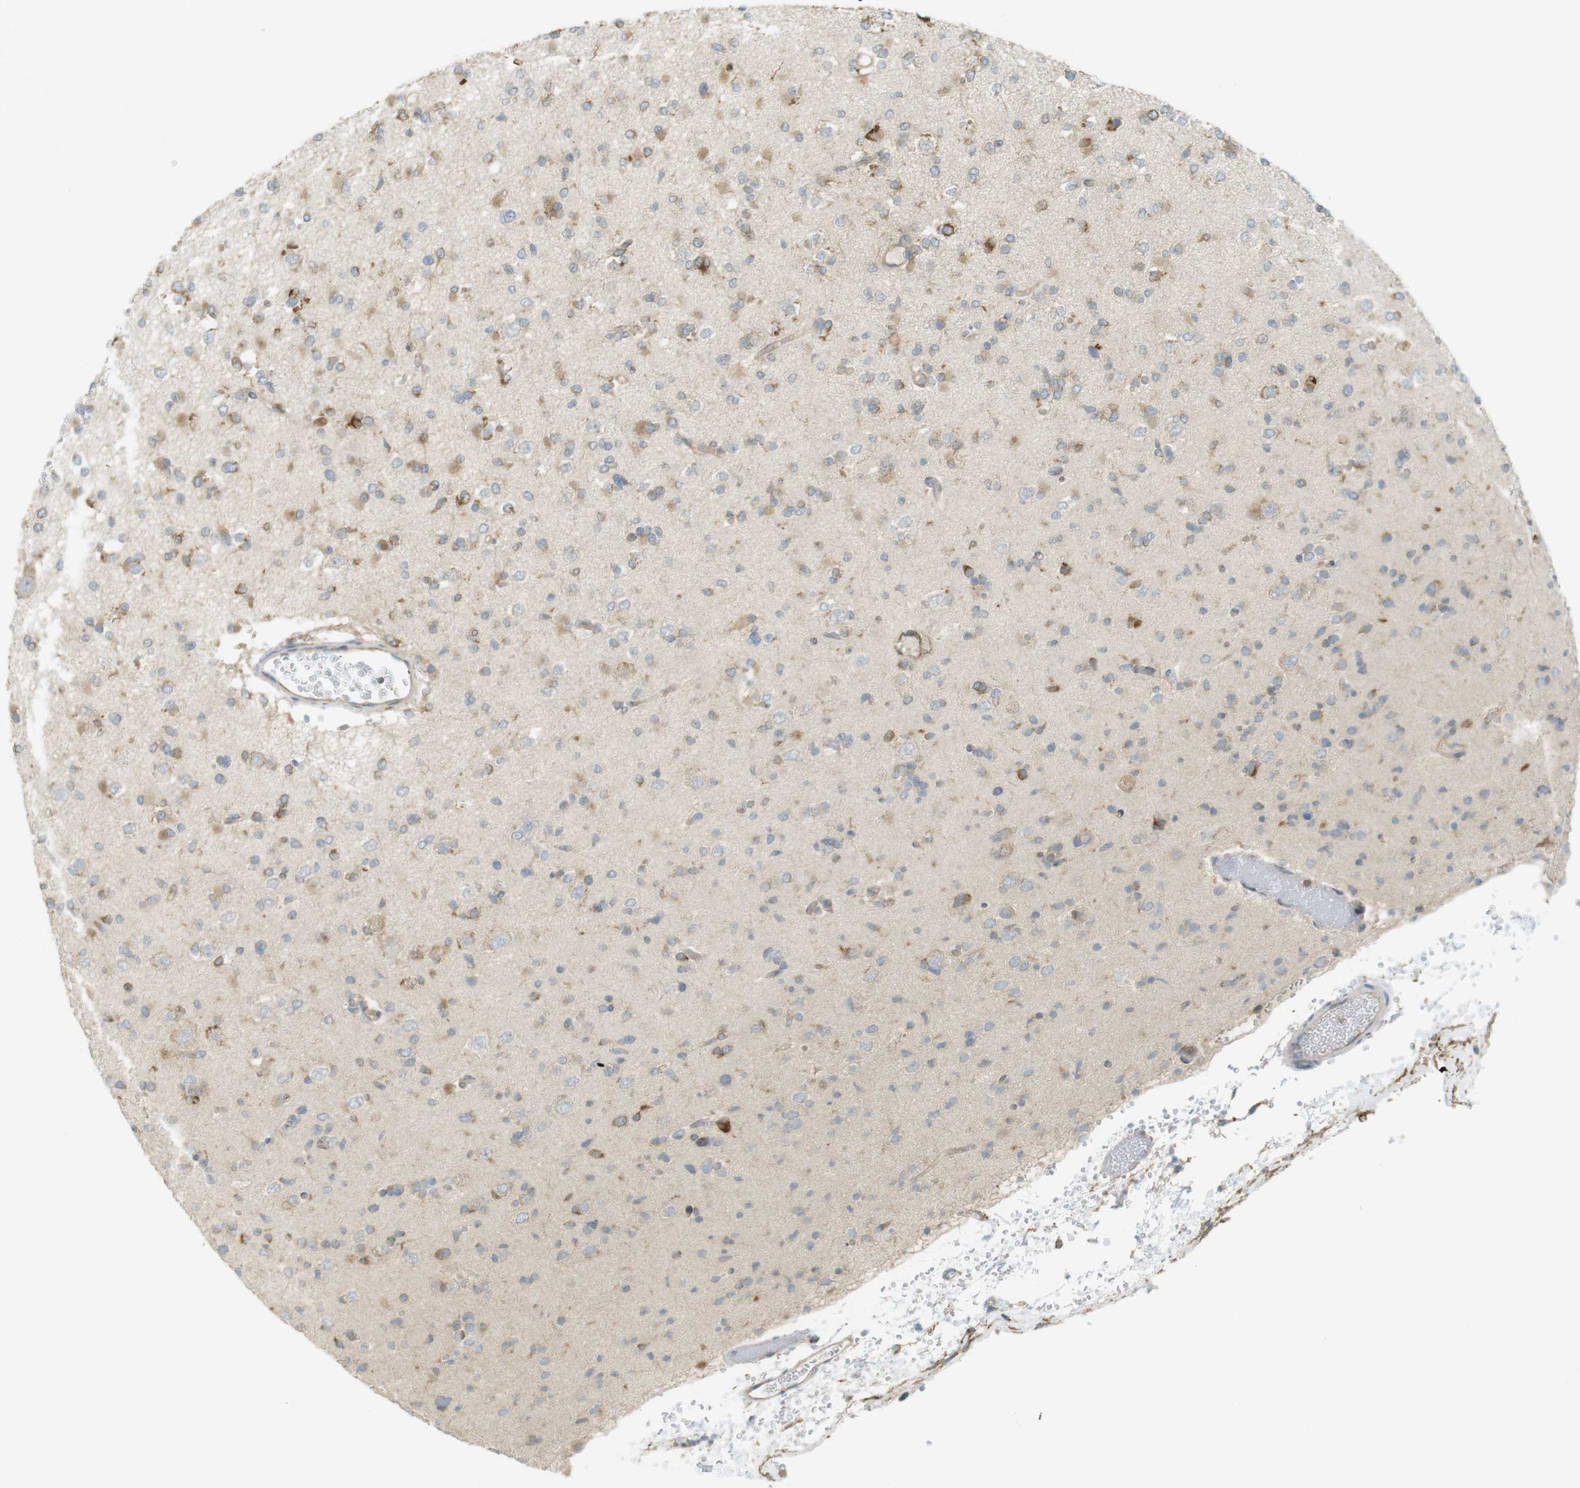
{"staining": {"intensity": "moderate", "quantity": "<25%", "location": "cytoplasmic/membranous"}, "tissue": "glioma", "cell_type": "Tumor cells", "image_type": "cancer", "snomed": [{"axis": "morphology", "description": "Glioma, malignant, Low grade"}, {"axis": "topography", "description": "Brain"}], "caption": "Human malignant low-grade glioma stained with a brown dye shows moderate cytoplasmic/membranous positive positivity in approximately <25% of tumor cells.", "gene": "MBOAT2", "patient": {"sex": "female", "age": 22}}